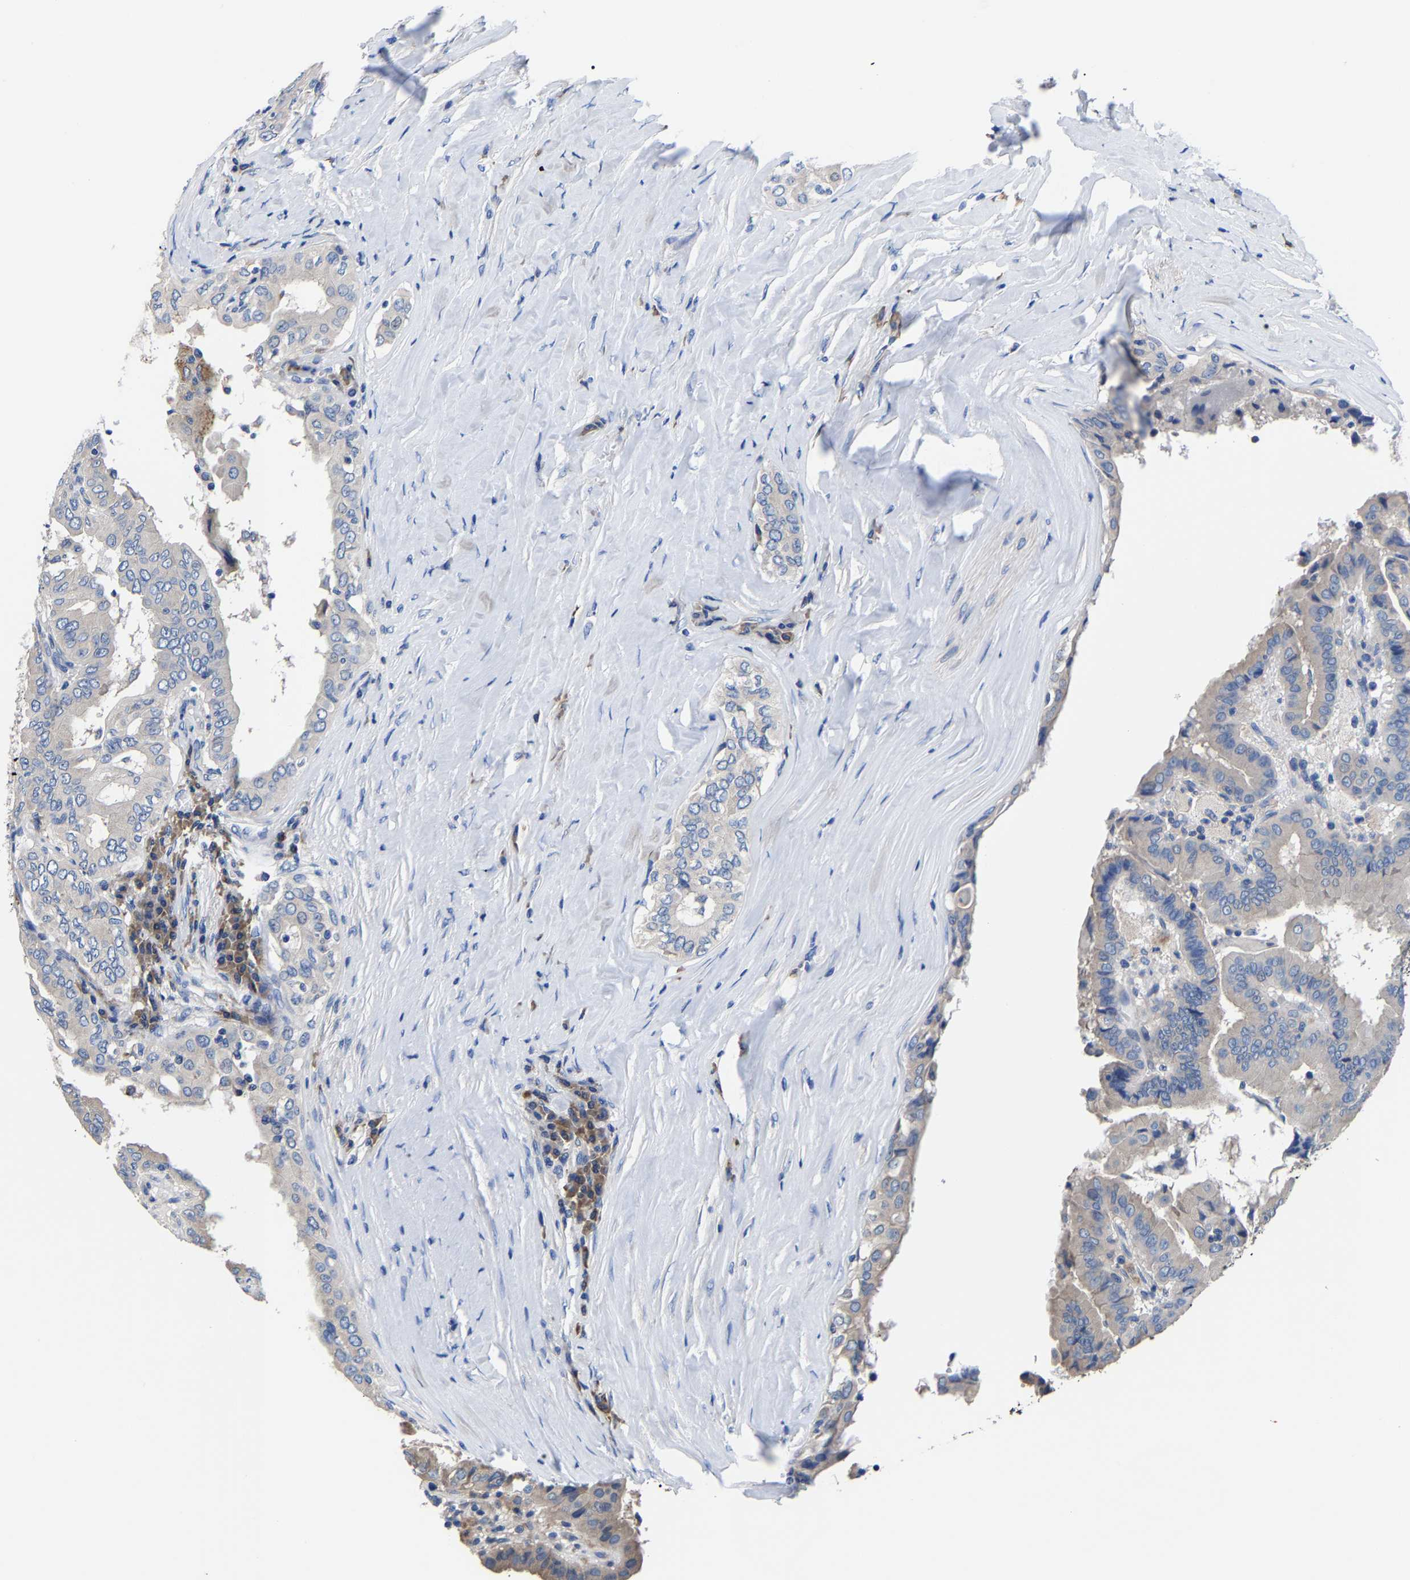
{"staining": {"intensity": "negative", "quantity": "none", "location": "none"}, "tissue": "thyroid cancer", "cell_type": "Tumor cells", "image_type": "cancer", "snomed": [{"axis": "morphology", "description": "Papillary adenocarcinoma, NOS"}, {"axis": "topography", "description": "Thyroid gland"}], "caption": "High magnification brightfield microscopy of thyroid papillary adenocarcinoma stained with DAB (3,3'-diaminobenzidine) (brown) and counterstained with hematoxylin (blue): tumor cells show no significant positivity.", "gene": "SRPK2", "patient": {"sex": "male", "age": 33}}